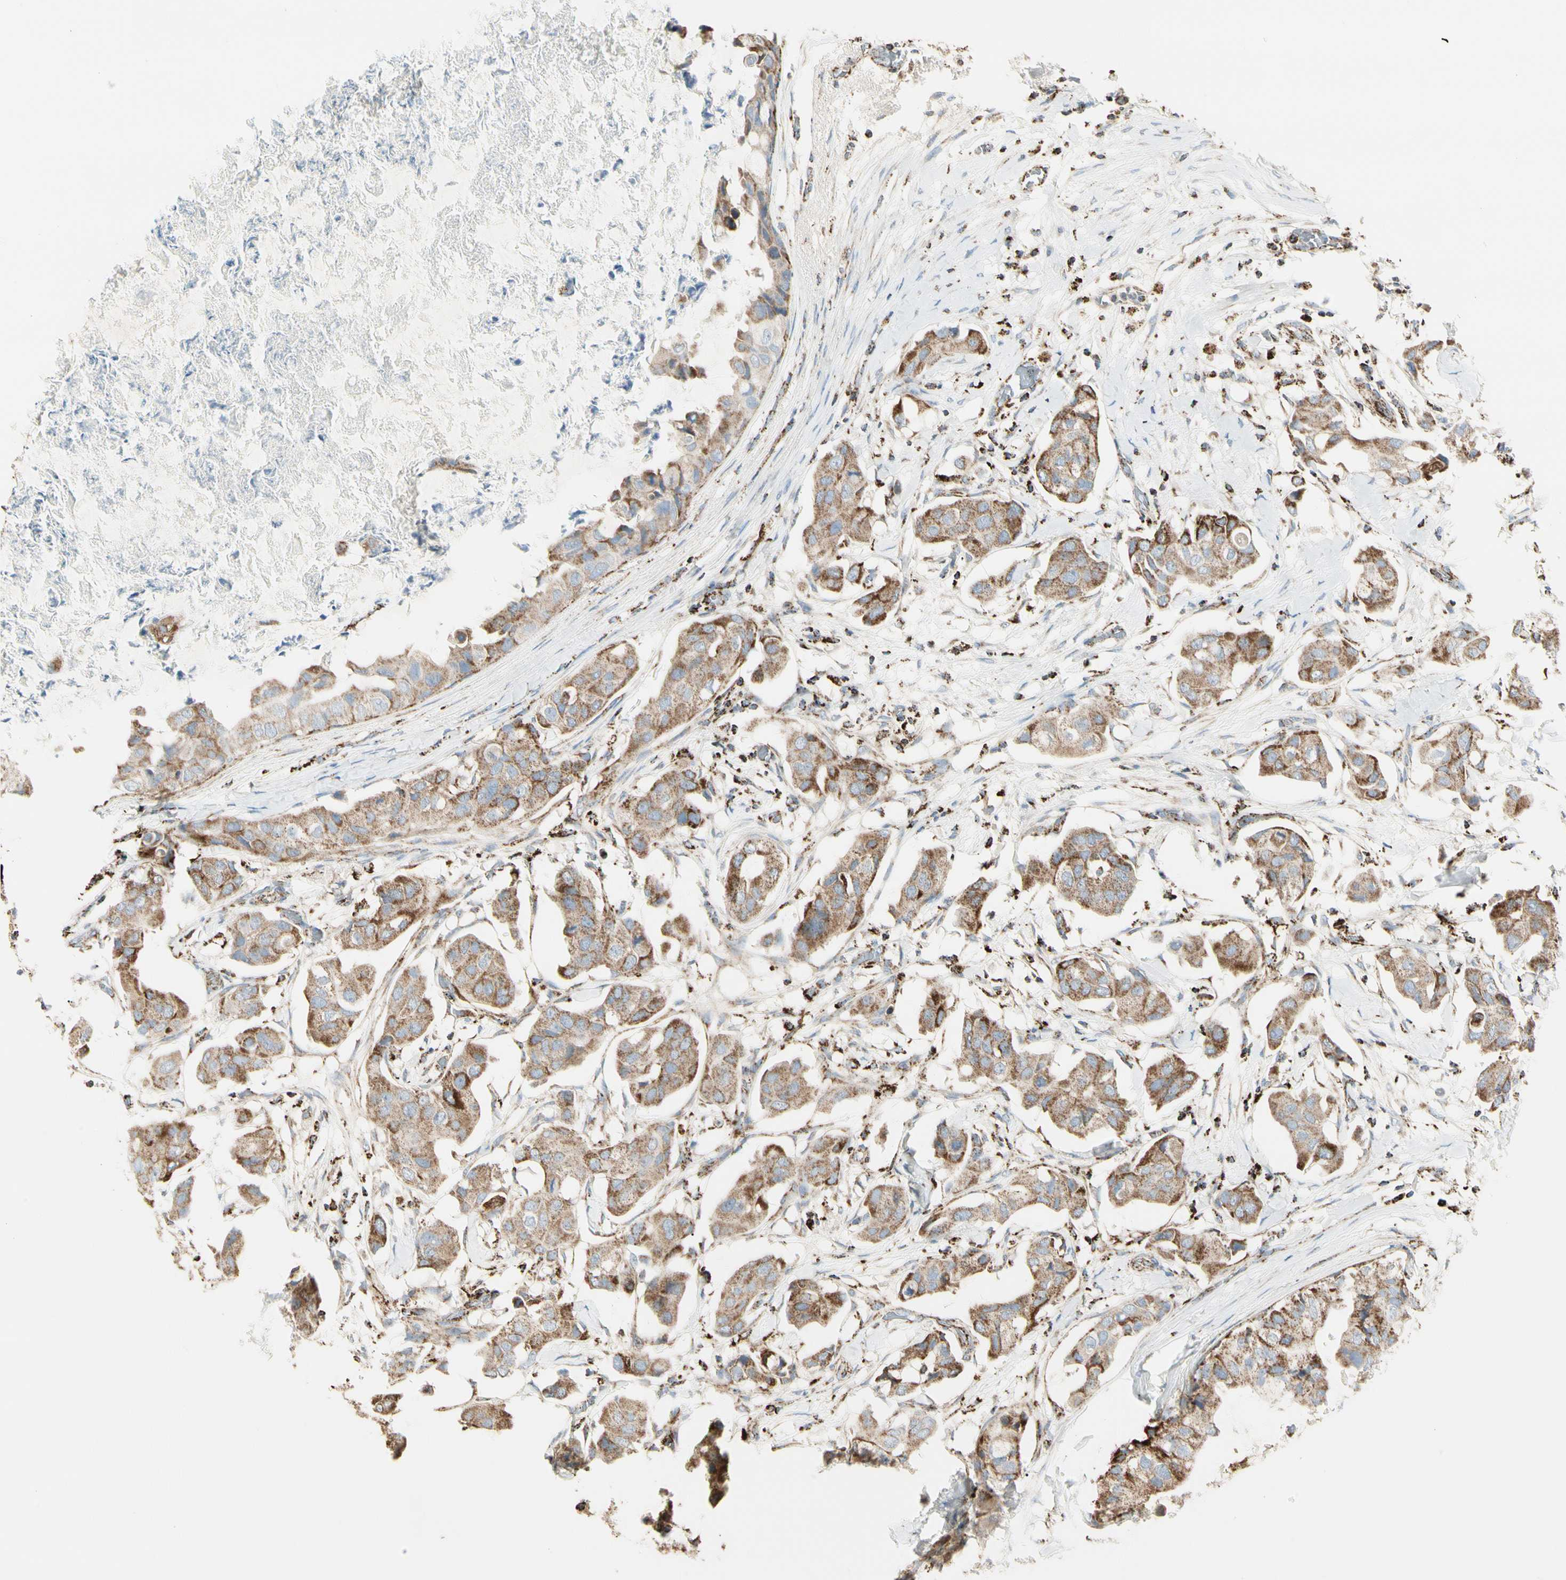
{"staining": {"intensity": "moderate", "quantity": ">75%", "location": "cytoplasmic/membranous"}, "tissue": "breast cancer", "cell_type": "Tumor cells", "image_type": "cancer", "snomed": [{"axis": "morphology", "description": "Duct carcinoma"}, {"axis": "topography", "description": "Breast"}], "caption": "Invasive ductal carcinoma (breast) was stained to show a protein in brown. There is medium levels of moderate cytoplasmic/membranous staining in about >75% of tumor cells.", "gene": "ME2", "patient": {"sex": "female", "age": 40}}